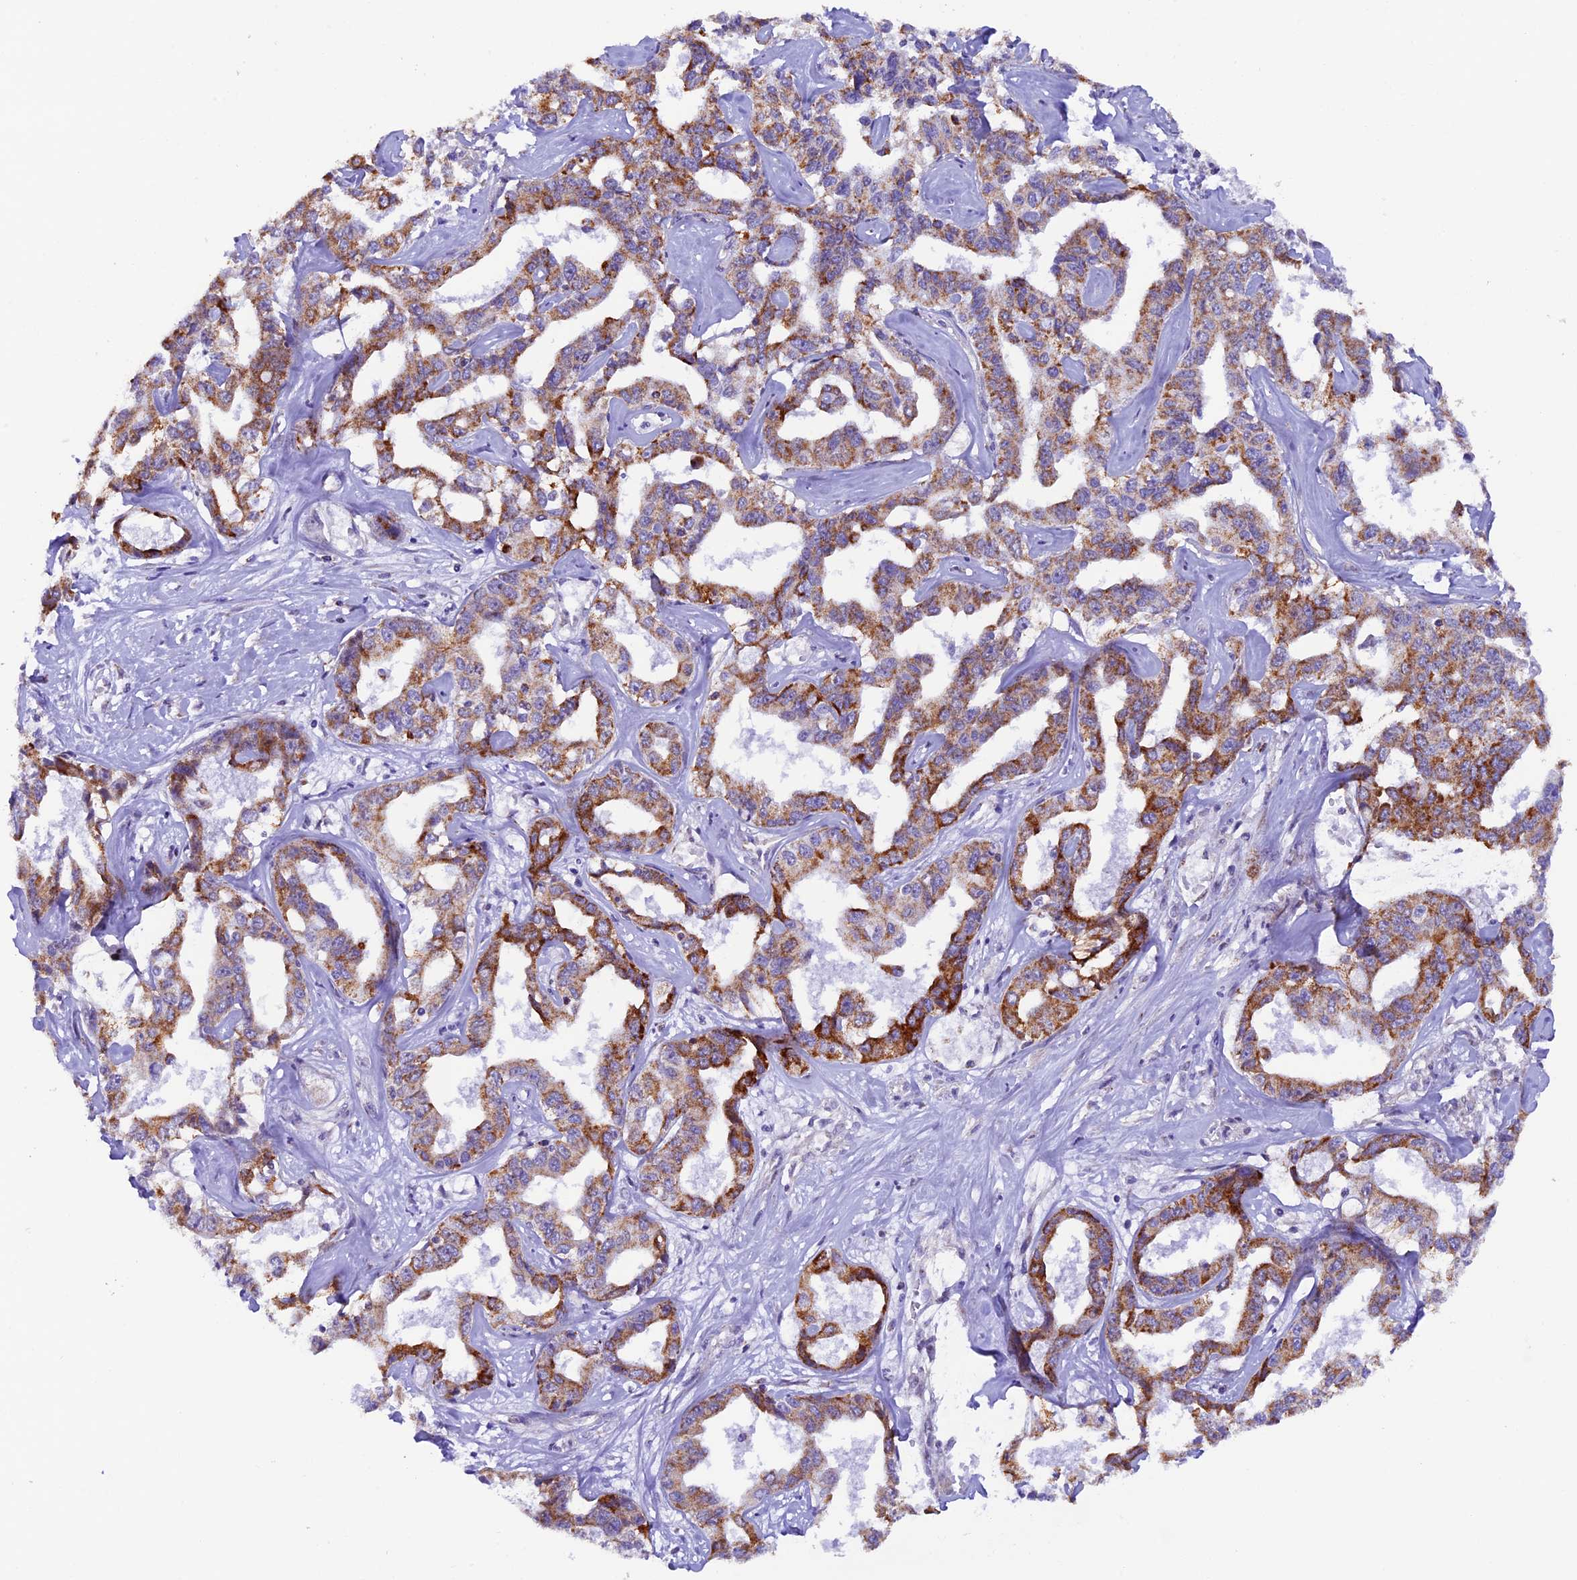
{"staining": {"intensity": "moderate", "quantity": ">75%", "location": "cytoplasmic/membranous"}, "tissue": "liver cancer", "cell_type": "Tumor cells", "image_type": "cancer", "snomed": [{"axis": "morphology", "description": "Cholangiocarcinoma"}, {"axis": "topography", "description": "Liver"}], "caption": "DAB immunohistochemical staining of liver cancer shows moderate cytoplasmic/membranous protein positivity in about >75% of tumor cells. (Brightfield microscopy of DAB IHC at high magnification).", "gene": "TFAM", "patient": {"sex": "male", "age": 59}}